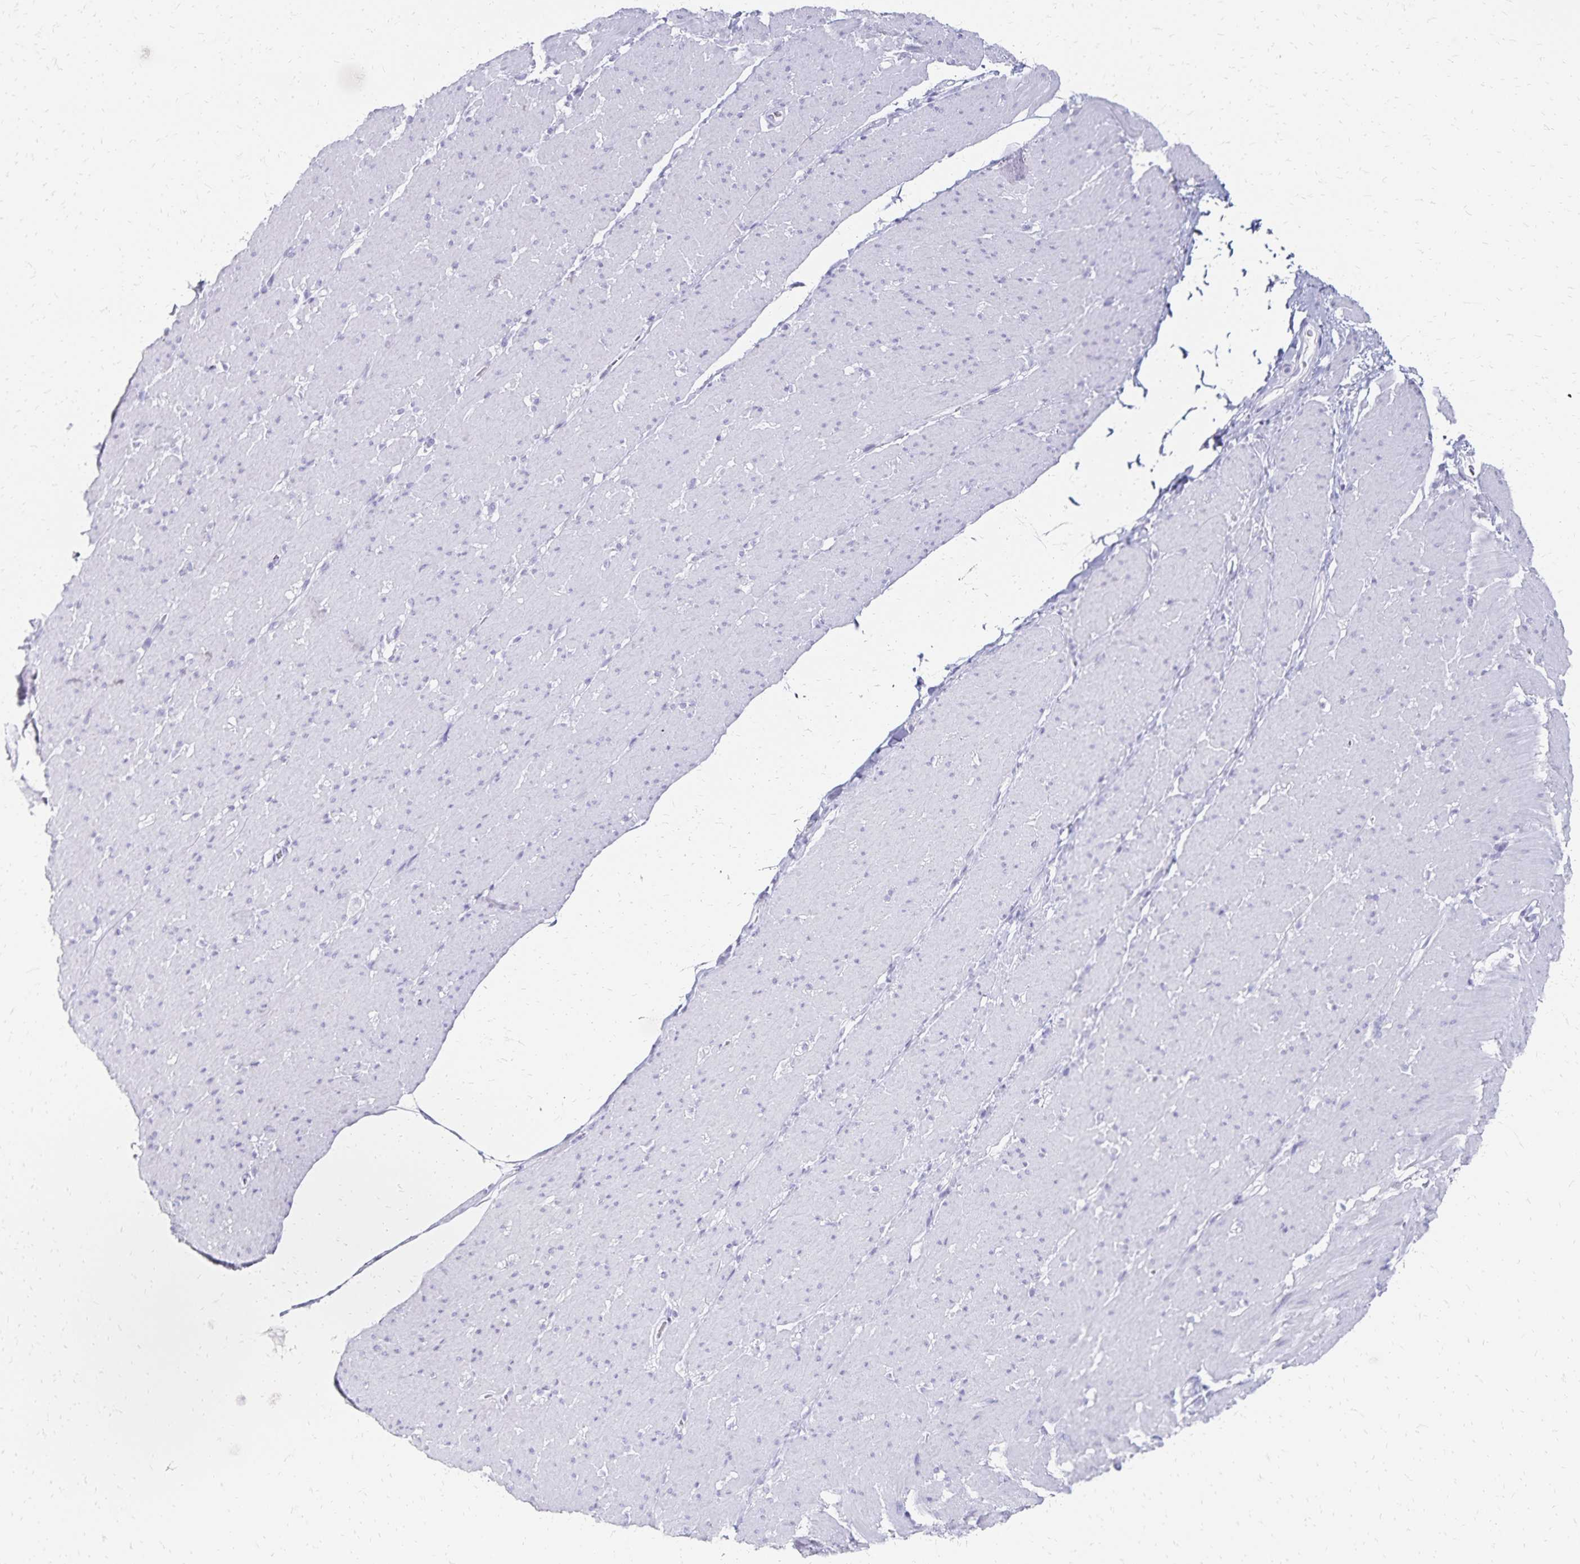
{"staining": {"intensity": "negative", "quantity": "none", "location": "none"}, "tissue": "smooth muscle", "cell_type": "Smooth muscle cells", "image_type": "normal", "snomed": [{"axis": "morphology", "description": "Normal tissue, NOS"}, {"axis": "topography", "description": "Smooth muscle"}, {"axis": "topography", "description": "Rectum"}], "caption": "Normal smooth muscle was stained to show a protein in brown. There is no significant positivity in smooth muscle cells. Brightfield microscopy of immunohistochemistry (IHC) stained with DAB (3,3'-diaminobenzidine) (brown) and hematoxylin (blue), captured at high magnification.", "gene": "GIP", "patient": {"sex": "male", "age": 53}}